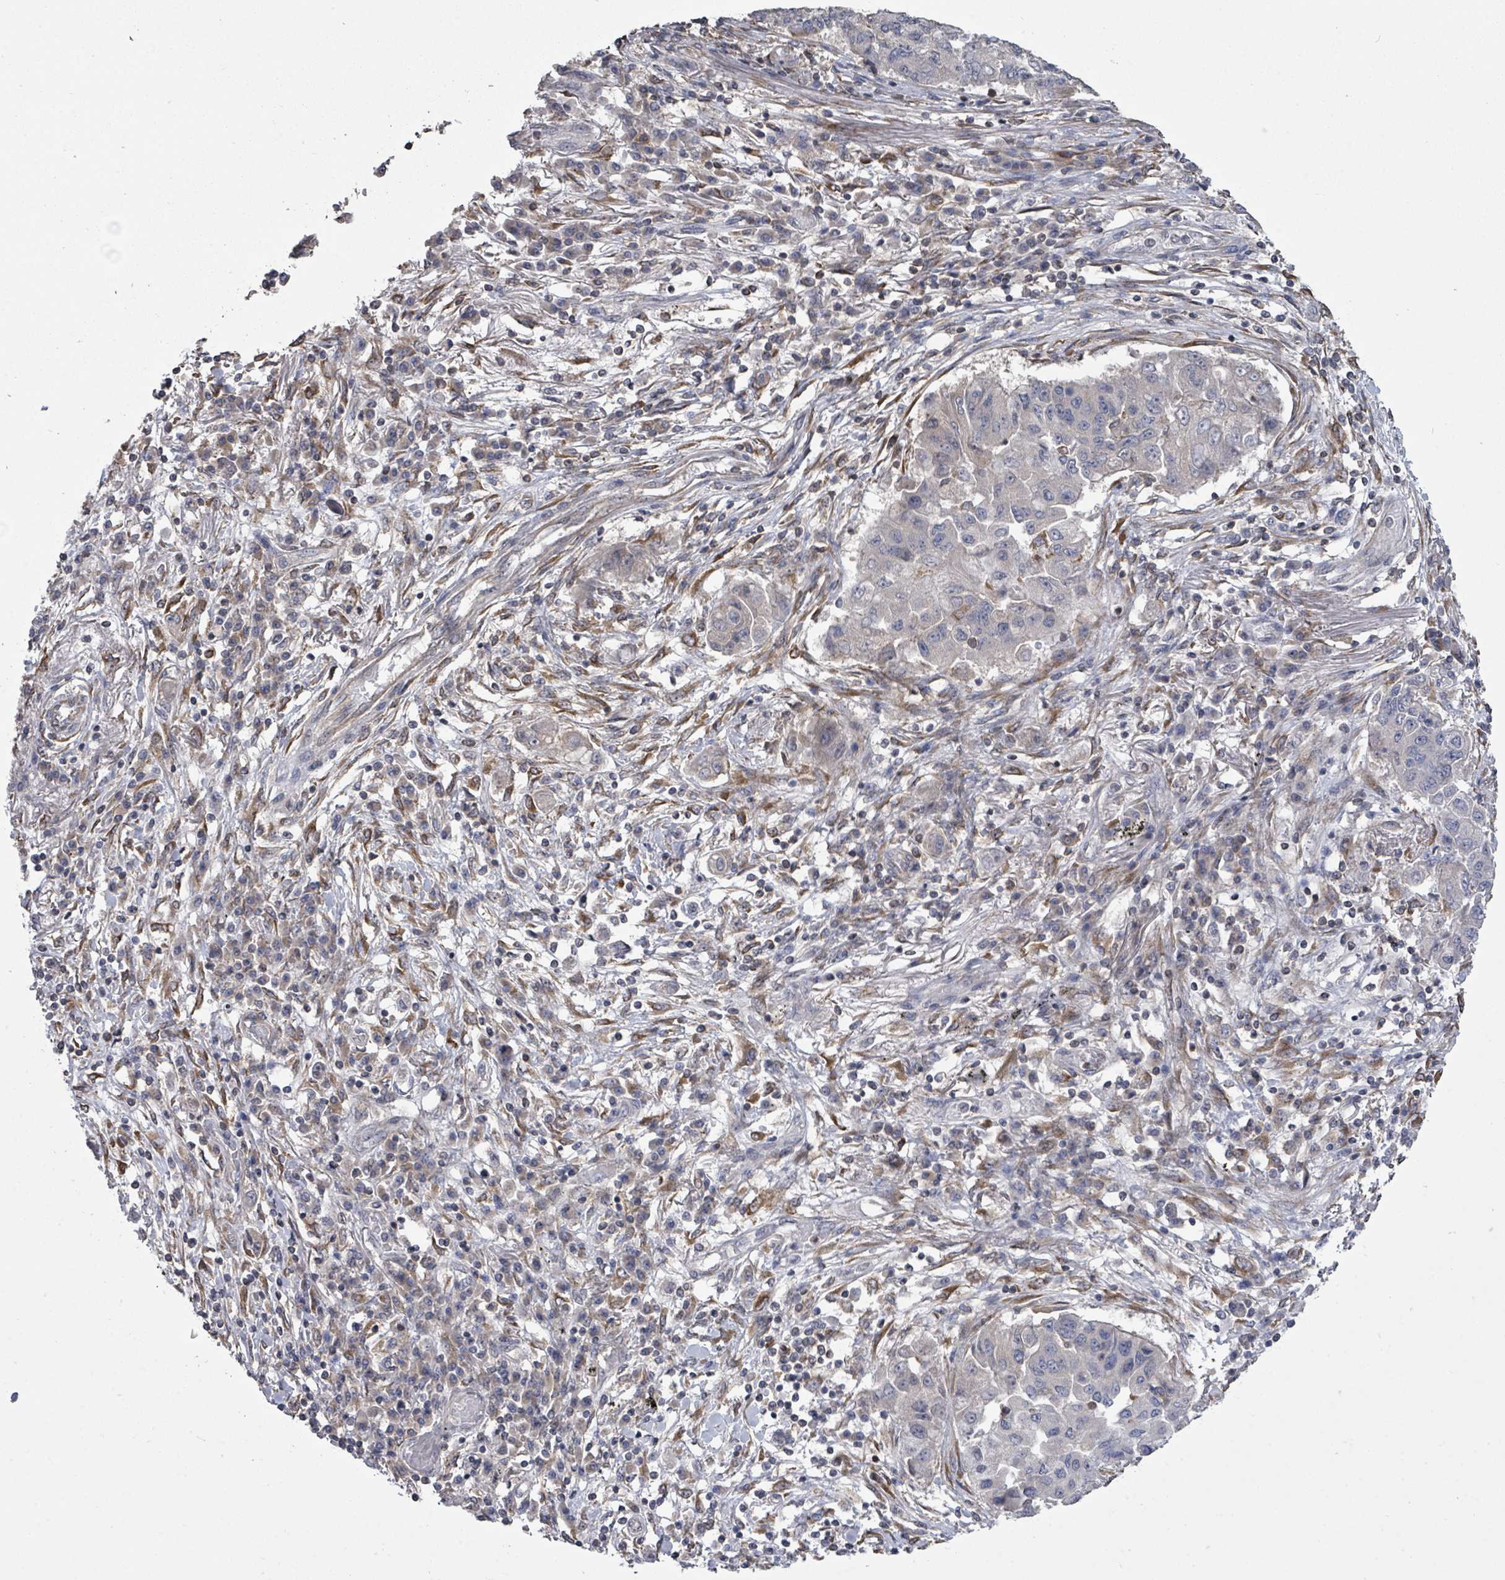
{"staining": {"intensity": "negative", "quantity": "none", "location": "none"}, "tissue": "lung cancer", "cell_type": "Tumor cells", "image_type": "cancer", "snomed": [{"axis": "morphology", "description": "Squamous cell carcinoma, NOS"}, {"axis": "topography", "description": "Lung"}], "caption": "Human lung cancer (squamous cell carcinoma) stained for a protein using immunohistochemistry demonstrates no positivity in tumor cells.", "gene": "SLC9A7", "patient": {"sex": "male", "age": 74}}